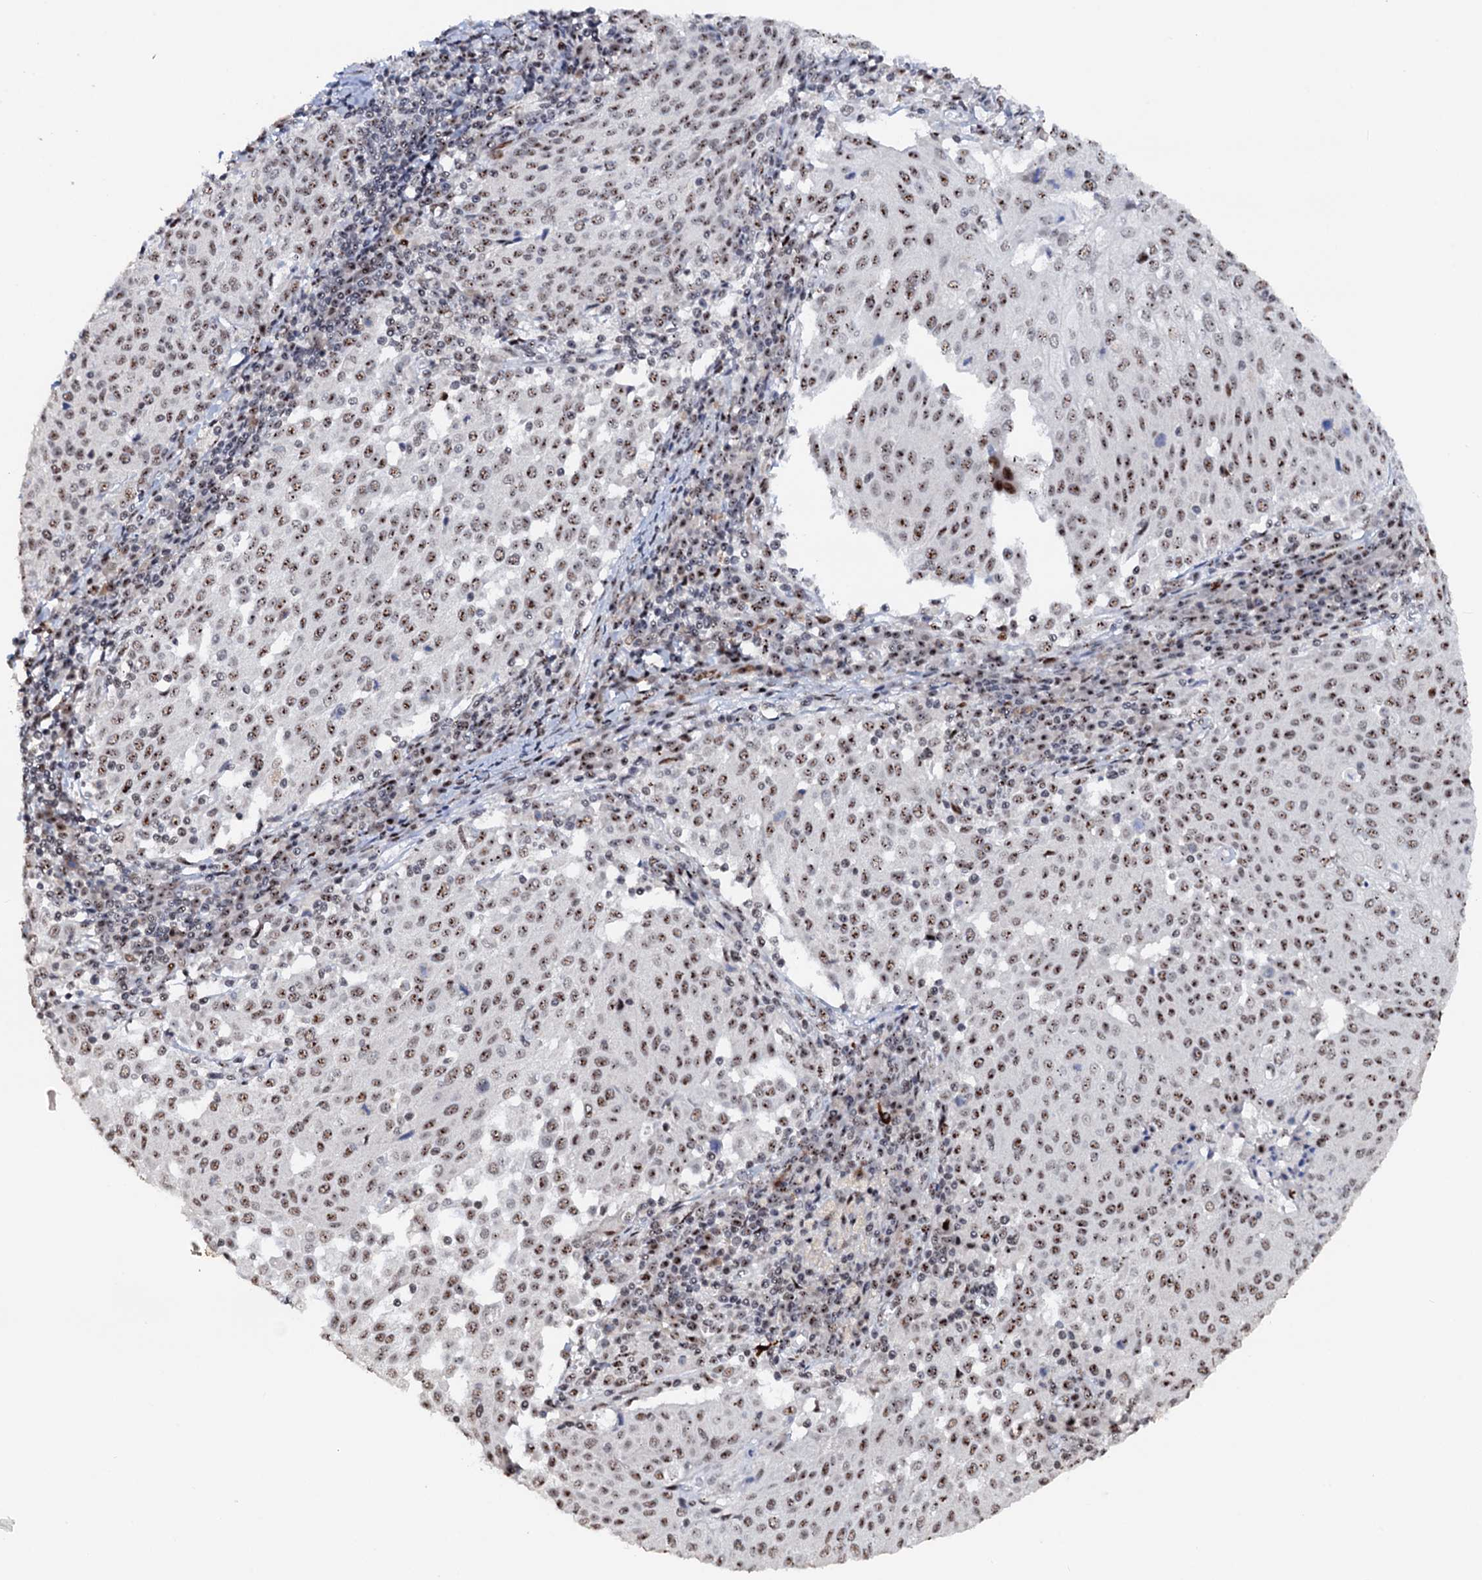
{"staining": {"intensity": "moderate", "quantity": ">75%", "location": "nuclear"}, "tissue": "cervical cancer", "cell_type": "Tumor cells", "image_type": "cancer", "snomed": [{"axis": "morphology", "description": "Squamous cell carcinoma, NOS"}, {"axis": "topography", "description": "Cervix"}], "caption": "High-power microscopy captured an immunohistochemistry (IHC) photomicrograph of cervical squamous cell carcinoma, revealing moderate nuclear positivity in approximately >75% of tumor cells.", "gene": "NEUROG3", "patient": {"sex": "female", "age": 46}}